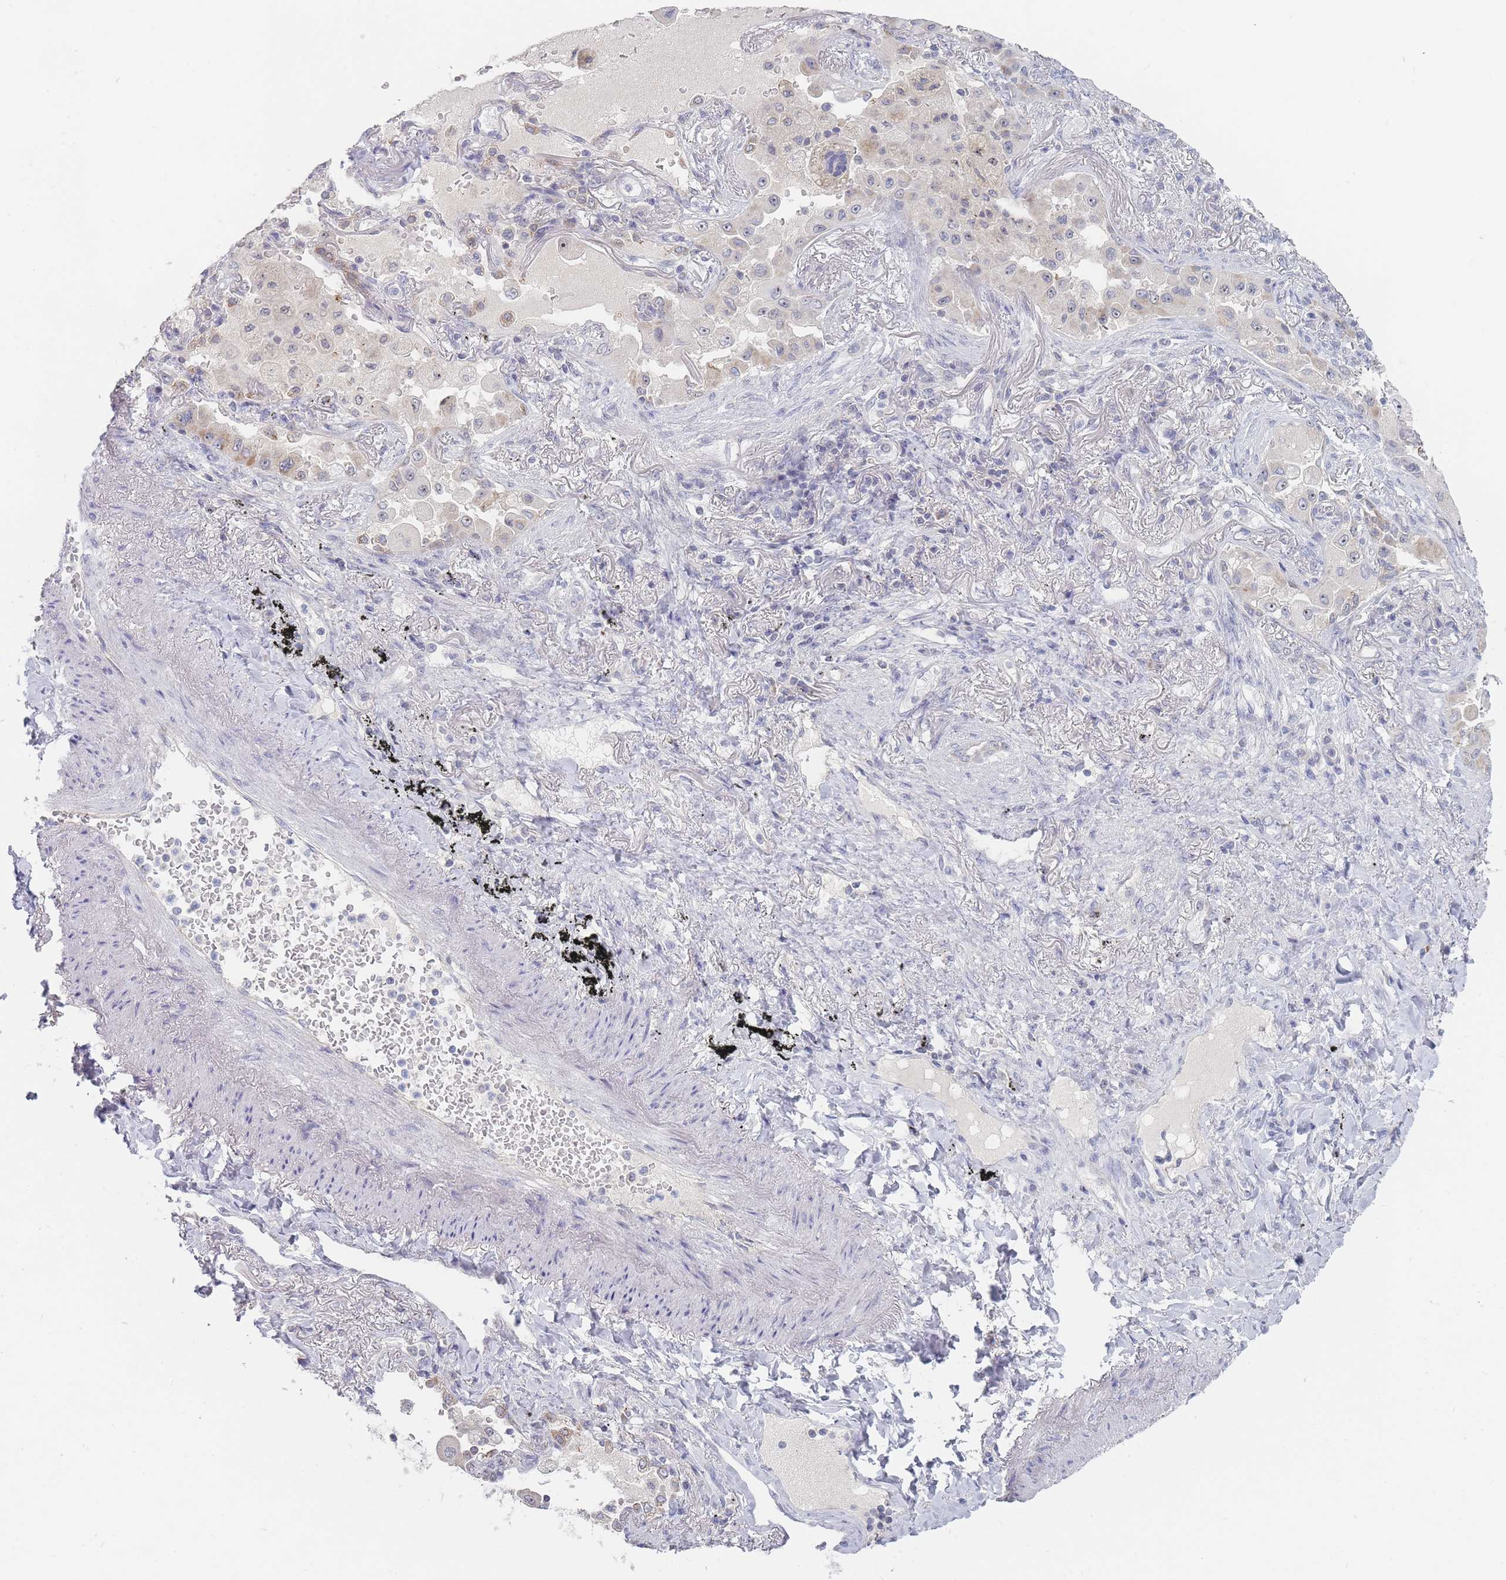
{"staining": {"intensity": "negative", "quantity": "none", "location": "none"}, "tissue": "lung cancer", "cell_type": "Tumor cells", "image_type": "cancer", "snomed": [{"axis": "morphology", "description": "Squamous cell carcinoma, NOS"}, {"axis": "topography", "description": "Lung"}], "caption": "An immunohistochemistry photomicrograph of lung cancer is shown. There is no staining in tumor cells of lung cancer.", "gene": "RNF8", "patient": {"sex": "male", "age": 74}}